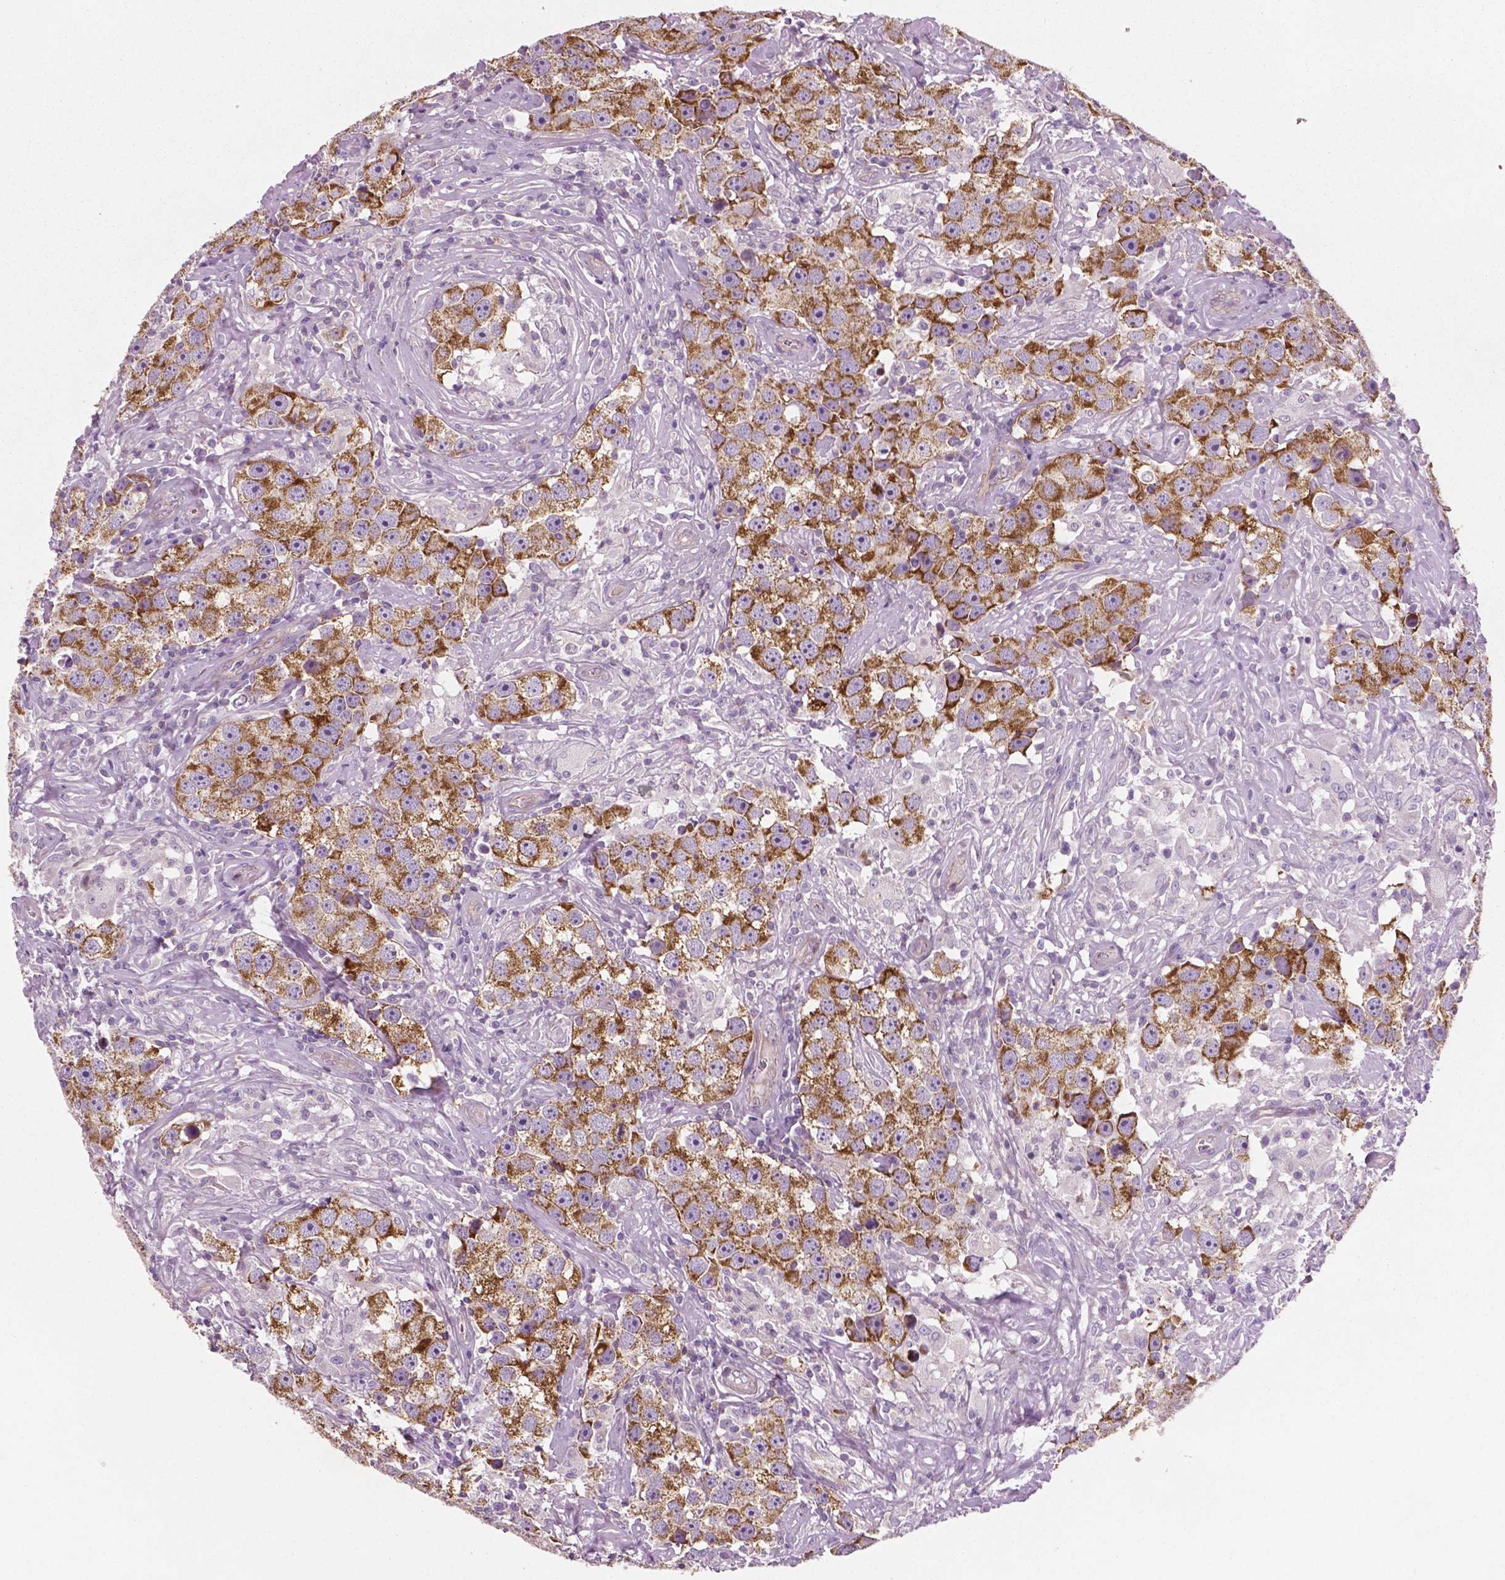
{"staining": {"intensity": "moderate", "quantity": ">75%", "location": "cytoplasmic/membranous"}, "tissue": "testis cancer", "cell_type": "Tumor cells", "image_type": "cancer", "snomed": [{"axis": "morphology", "description": "Seminoma, NOS"}, {"axis": "topography", "description": "Testis"}], "caption": "Immunohistochemical staining of testis cancer reveals moderate cytoplasmic/membranous protein positivity in approximately >75% of tumor cells. The staining is performed using DAB brown chromogen to label protein expression. The nuclei are counter-stained blue using hematoxylin.", "gene": "PTX3", "patient": {"sex": "male", "age": 49}}